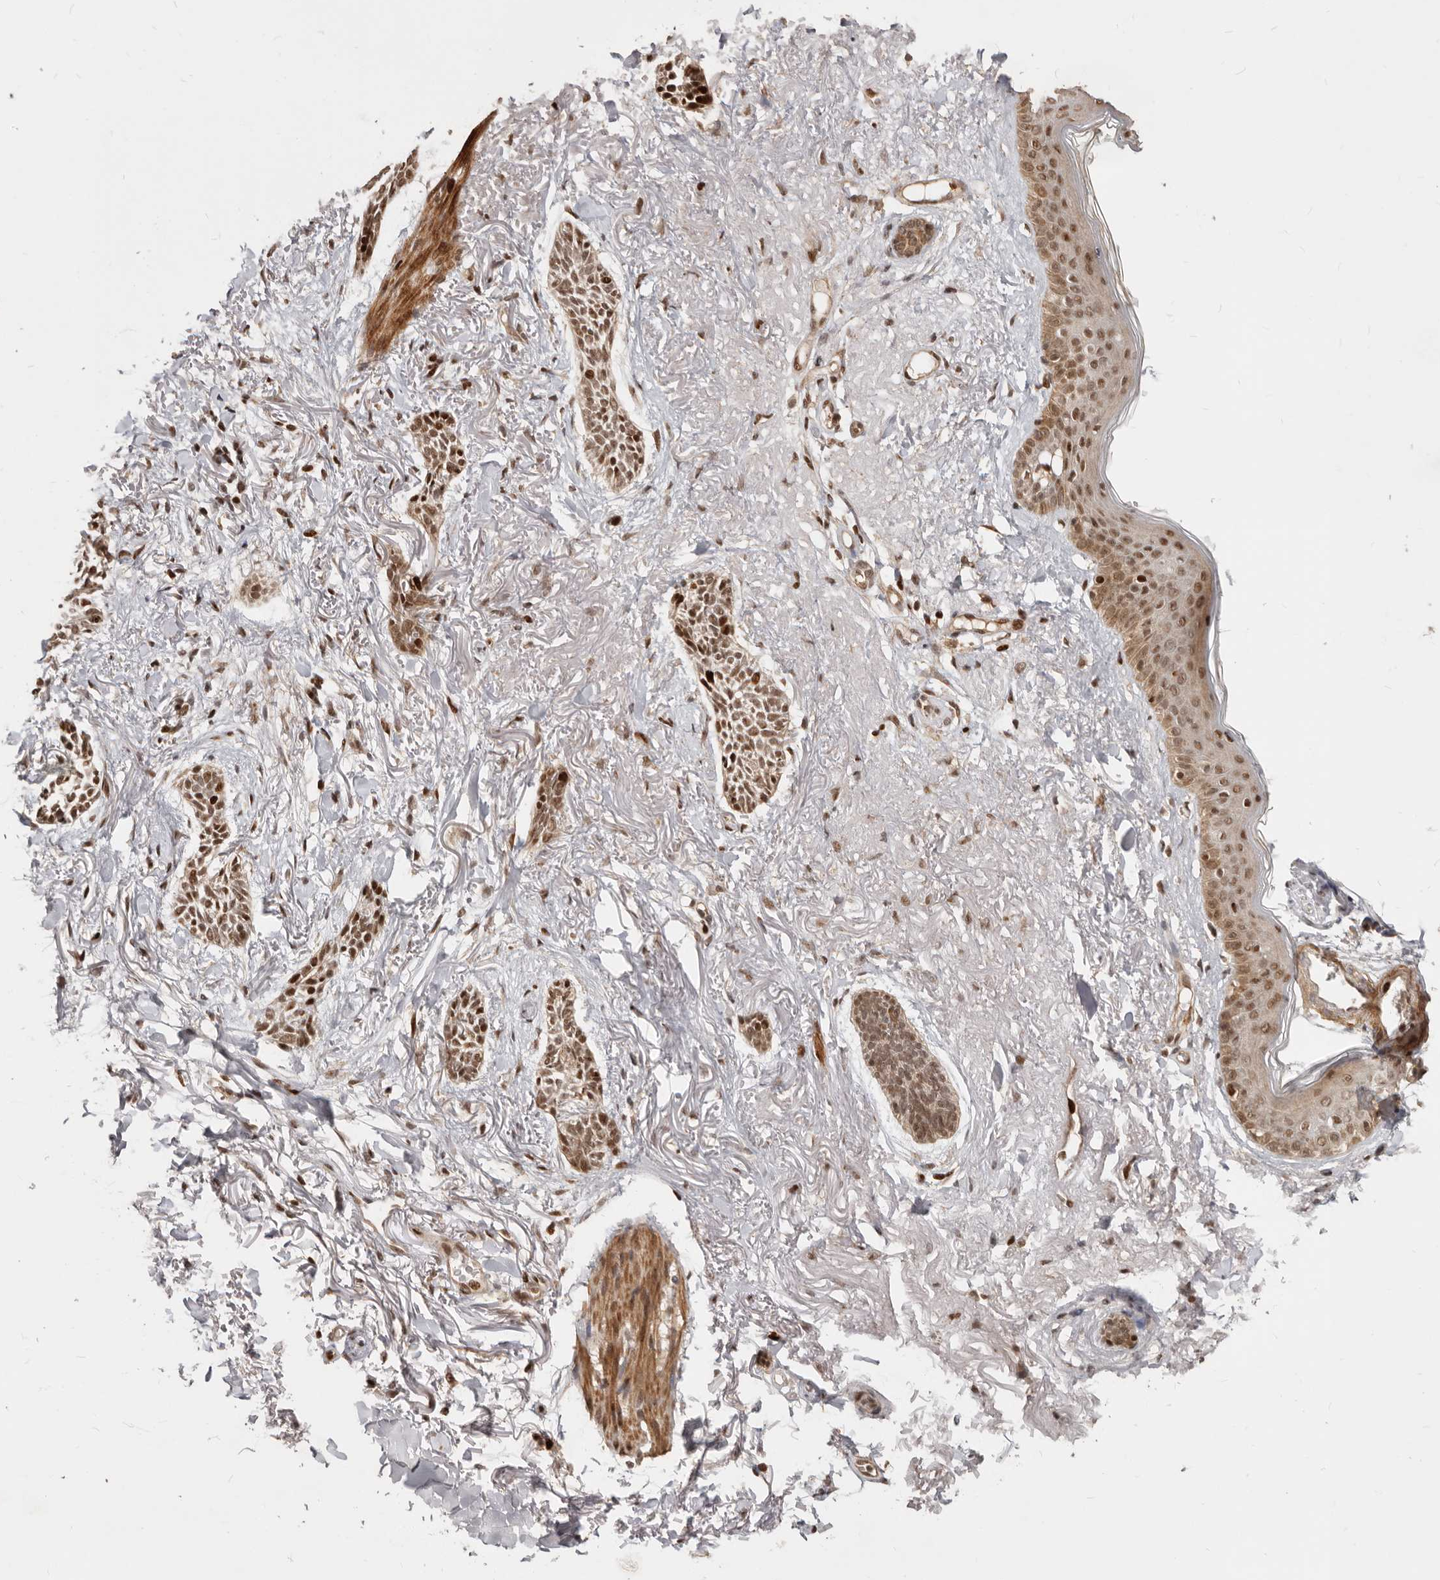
{"staining": {"intensity": "moderate", "quantity": ">75%", "location": "nuclear"}, "tissue": "skin cancer", "cell_type": "Tumor cells", "image_type": "cancer", "snomed": [{"axis": "morphology", "description": "Basal cell carcinoma"}, {"axis": "topography", "description": "Skin"}], "caption": "A histopathology image of human skin basal cell carcinoma stained for a protein shows moderate nuclear brown staining in tumor cells. The staining was performed using DAB (3,3'-diaminobenzidine) to visualize the protein expression in brown, while the nuclei were stained in blue with hematoxylin (Magnification: 20x).", "gene": "GPBP1L1", "patient": {"sex": "female", "age": 84}}